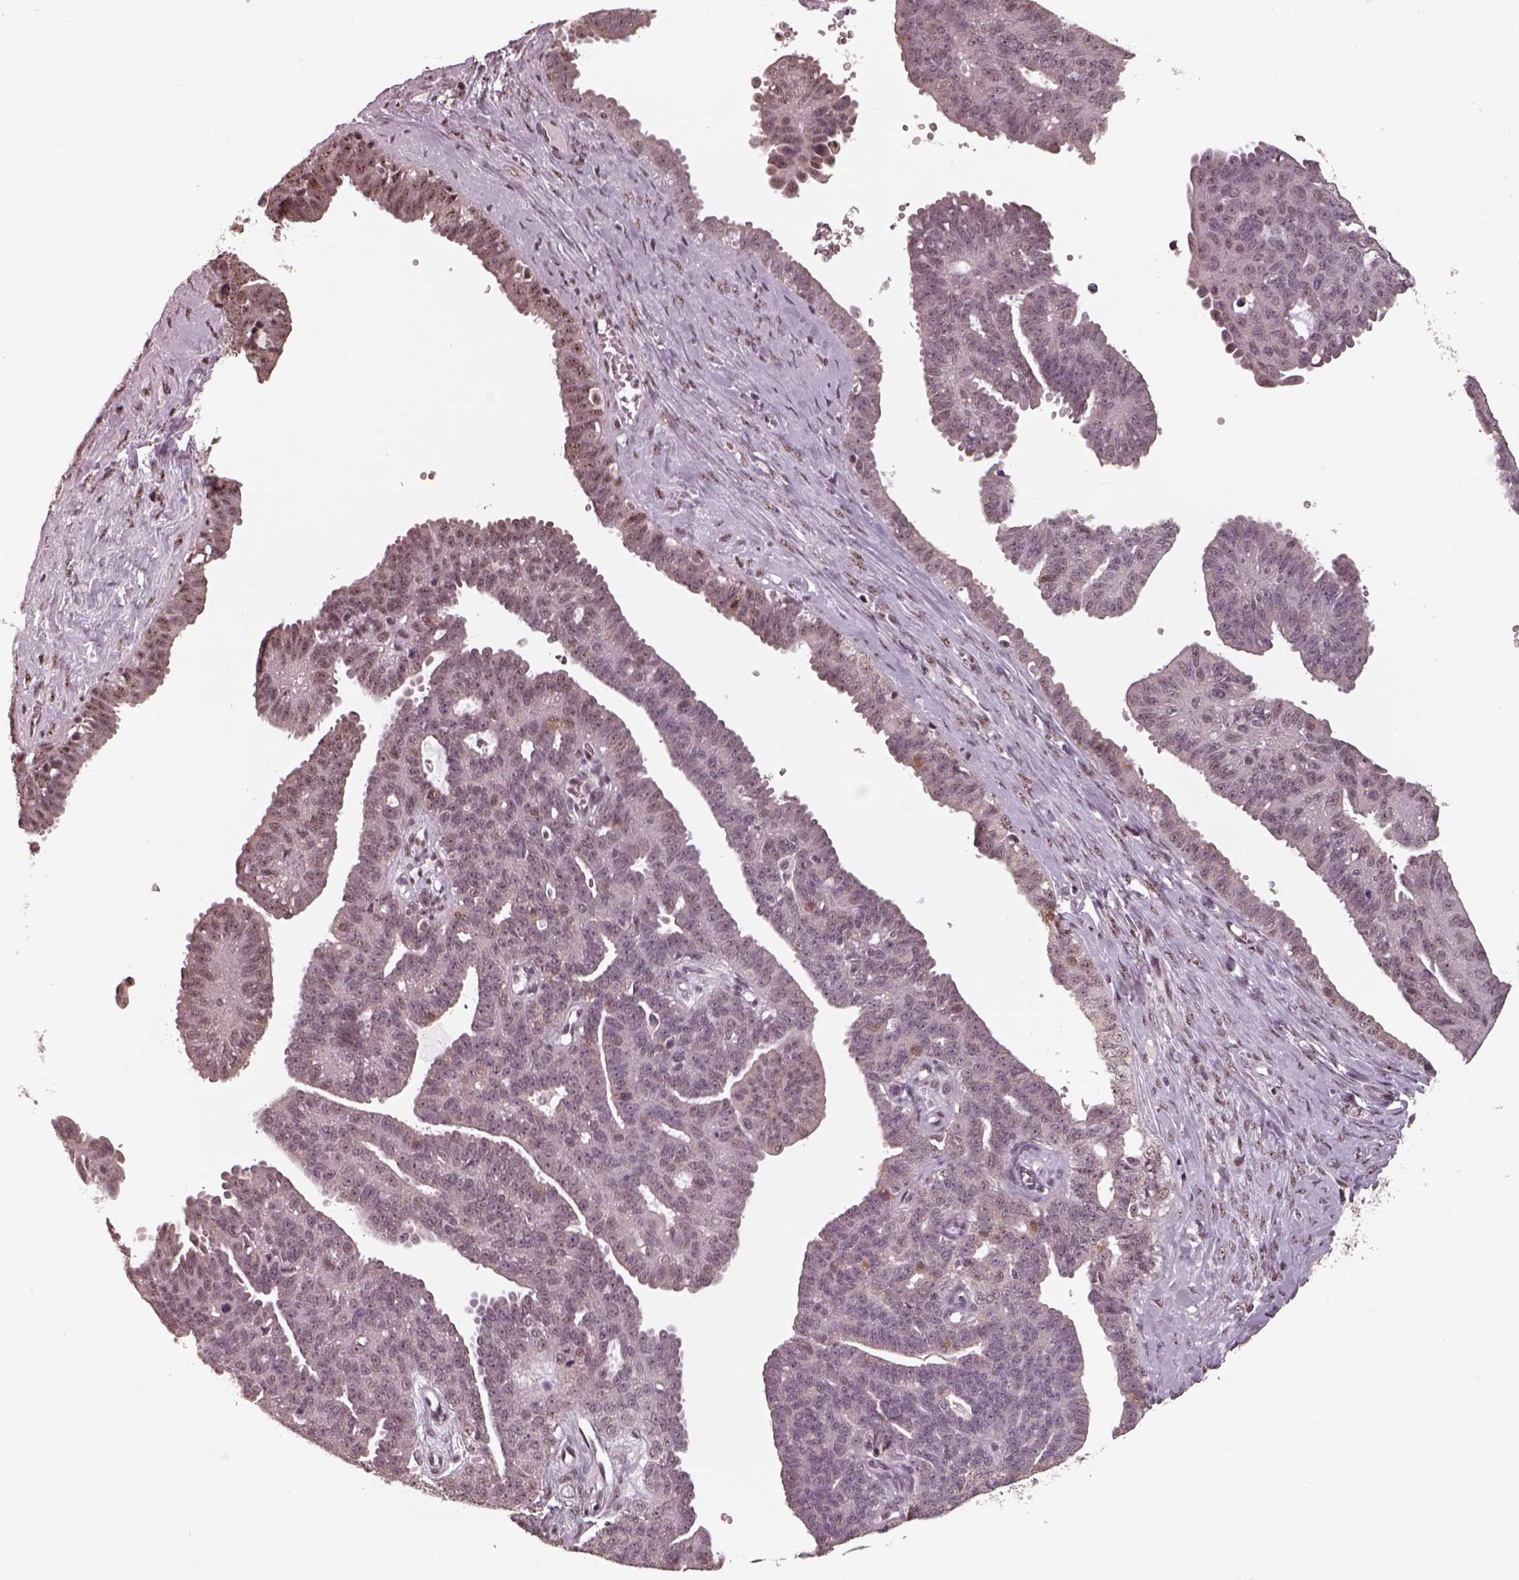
{"staining": {"intensity": "weak", "quantity": "25%-75%", "location": "nuclear"}, "tissue": "ovarian cancer", "cell_type": "Tumor cells", "image_type": "cancer", "snomed": [{"axis": "morphology", "description": "Cystadenocarcinoma, serous, NOS"}, {"axis": "topography", "description": "Ovary"}], "caption": "Immunohistochemical staining of ovarian serous cystadenocarcinoma demonstrates low levels of weak nuclear protein expression in about 25%-75% of tumor cells.", "gene": "ATXN7L3", "patient": {"sex": "female", "age": 71}}